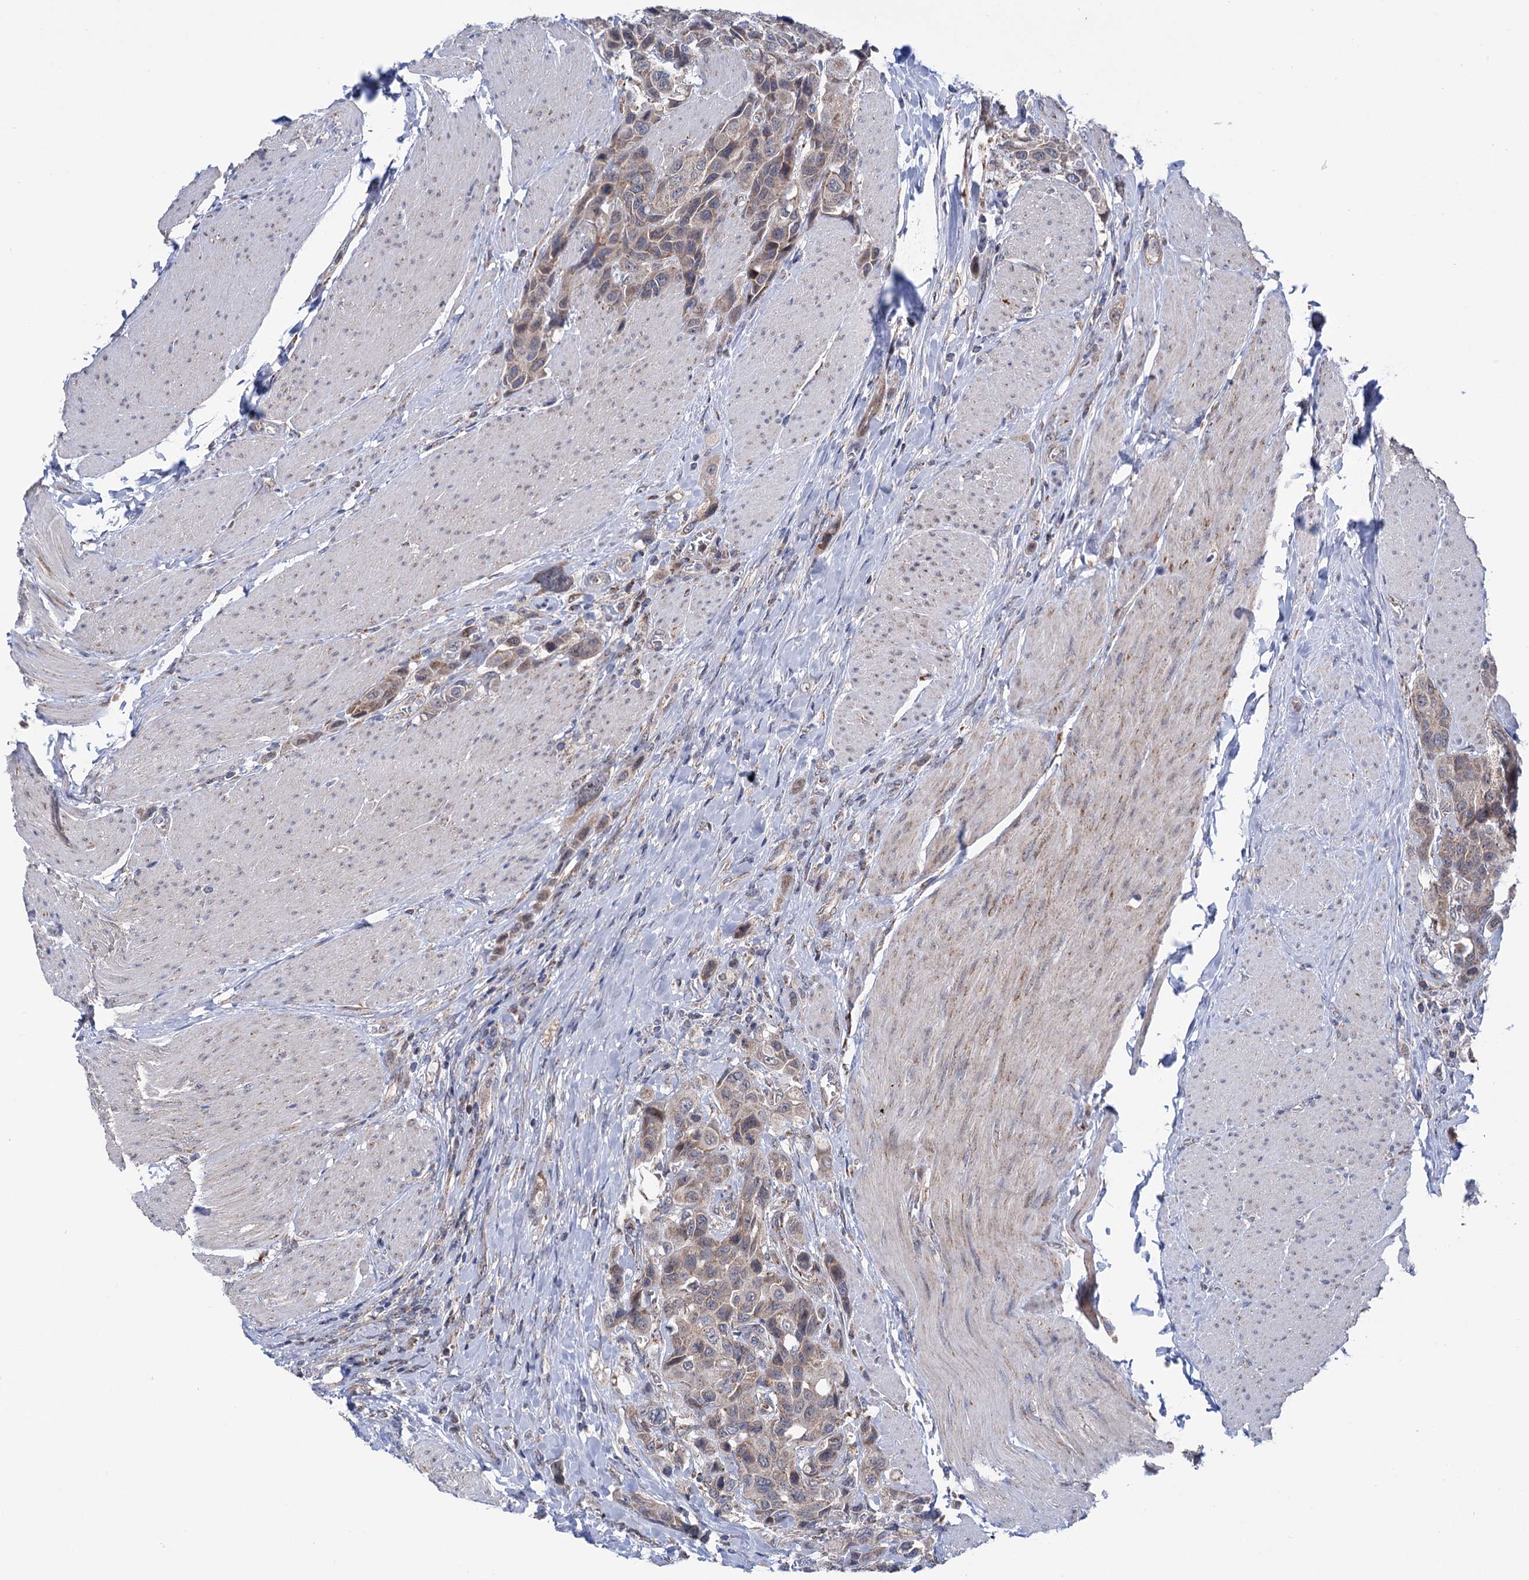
{"staining": {"intensity": "weak", "quantity": ">75%", "location": "cytoplasmic/membranous"}, "tissue": "urothelial cancer", "cell_type": "Tumor cells", "image_type": "cancer", "snomed": [{"axis": "morphology", "description": "Urothelial carcinoma, High grade"}, {"axis": "topography", "description": "Urinary bladder"}], "caption": "An immunohistochemistry image of tumor tissue is shown. Protein staining in brown labels weak cytoplasmic/membranous positivity in urothelial carcinoma (high-grade) within tumor cells. Using DAB (3,3'-diaminobenzidine) (brown) and hematoxylin (blue) stains, captured at high magnification using brightfield microscopy.", "gene": "SUCLA2", "patient": {"sex": "male", "age": 50}}